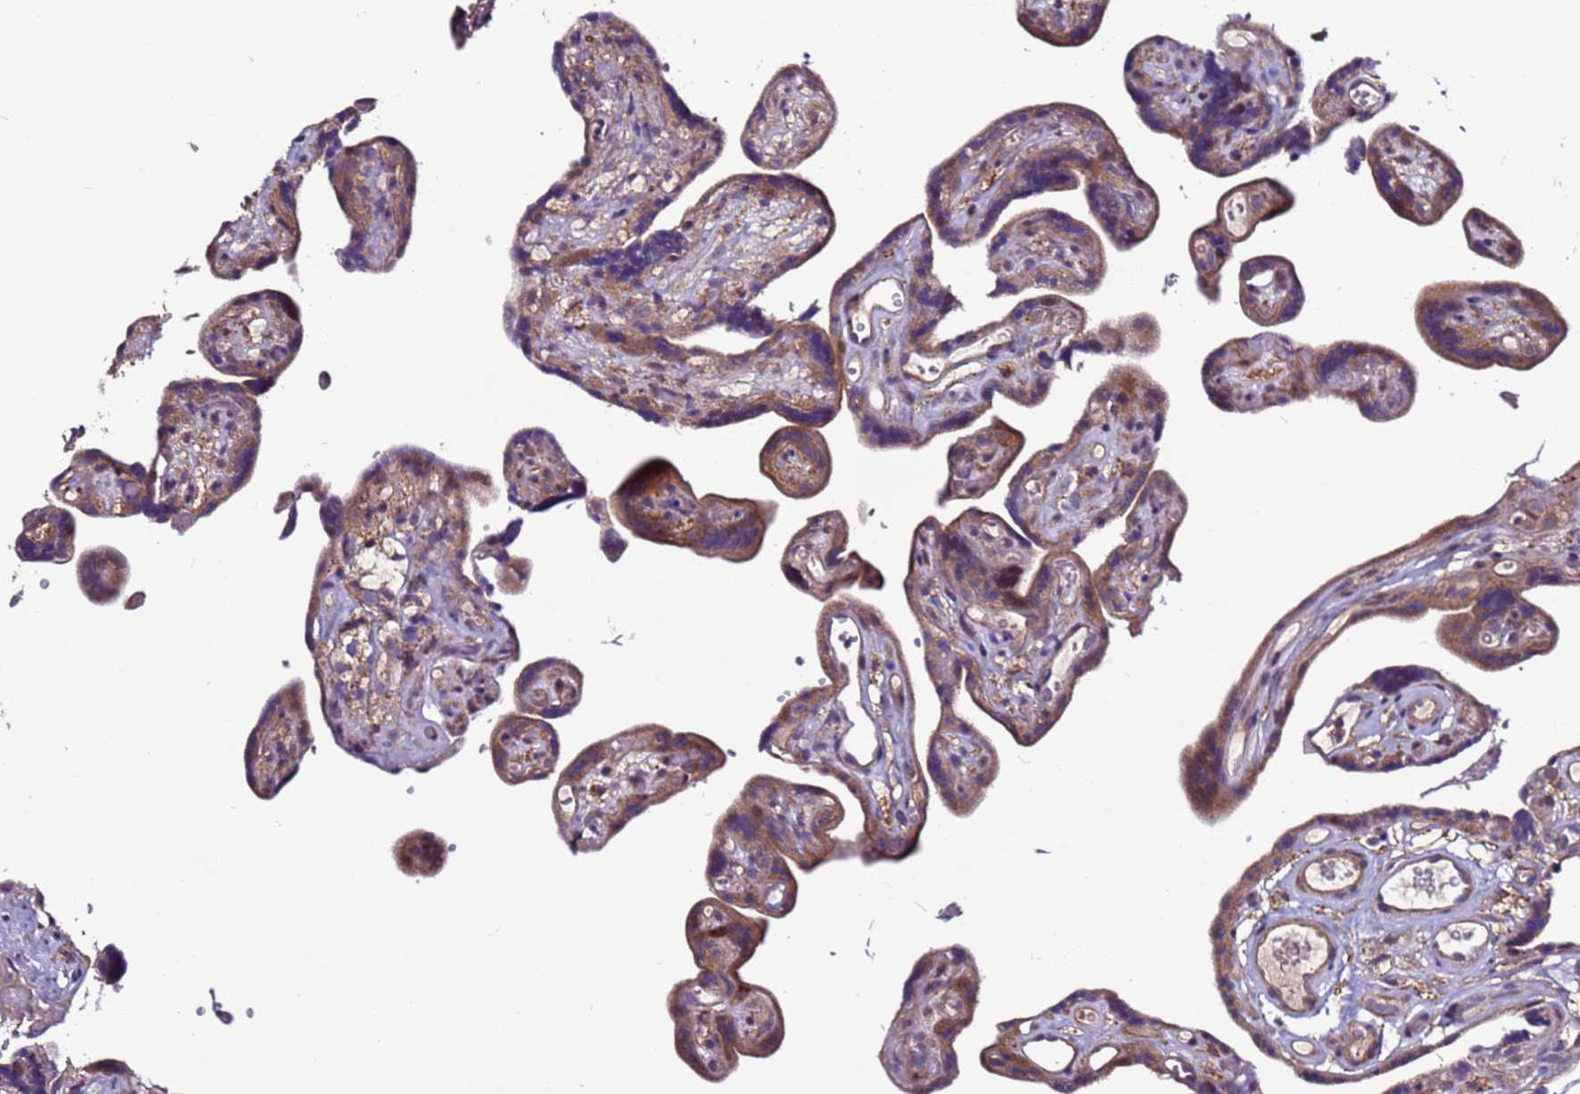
{"staining": {"intensity": "moderate", "quantity": "<25%", "location": "cytoplasmic/membranous,nuclear"}, "tissue": "placenta", "cell_type": "Decidual cells", "image_type": "normal", "snomed": [{"axis": "morphology", "description": "Normal tissue, NOS"}, {"axis": "topography", "description": "Placenta"}], "caption": "IHC of unremarkable placenta demonstrates low levels of moderate cytoplasmic/membranous,nuclear expression in about <25% of decidual cells.", "gene": "GAREM1", "patient": {"sex": "female", "age": 30}}